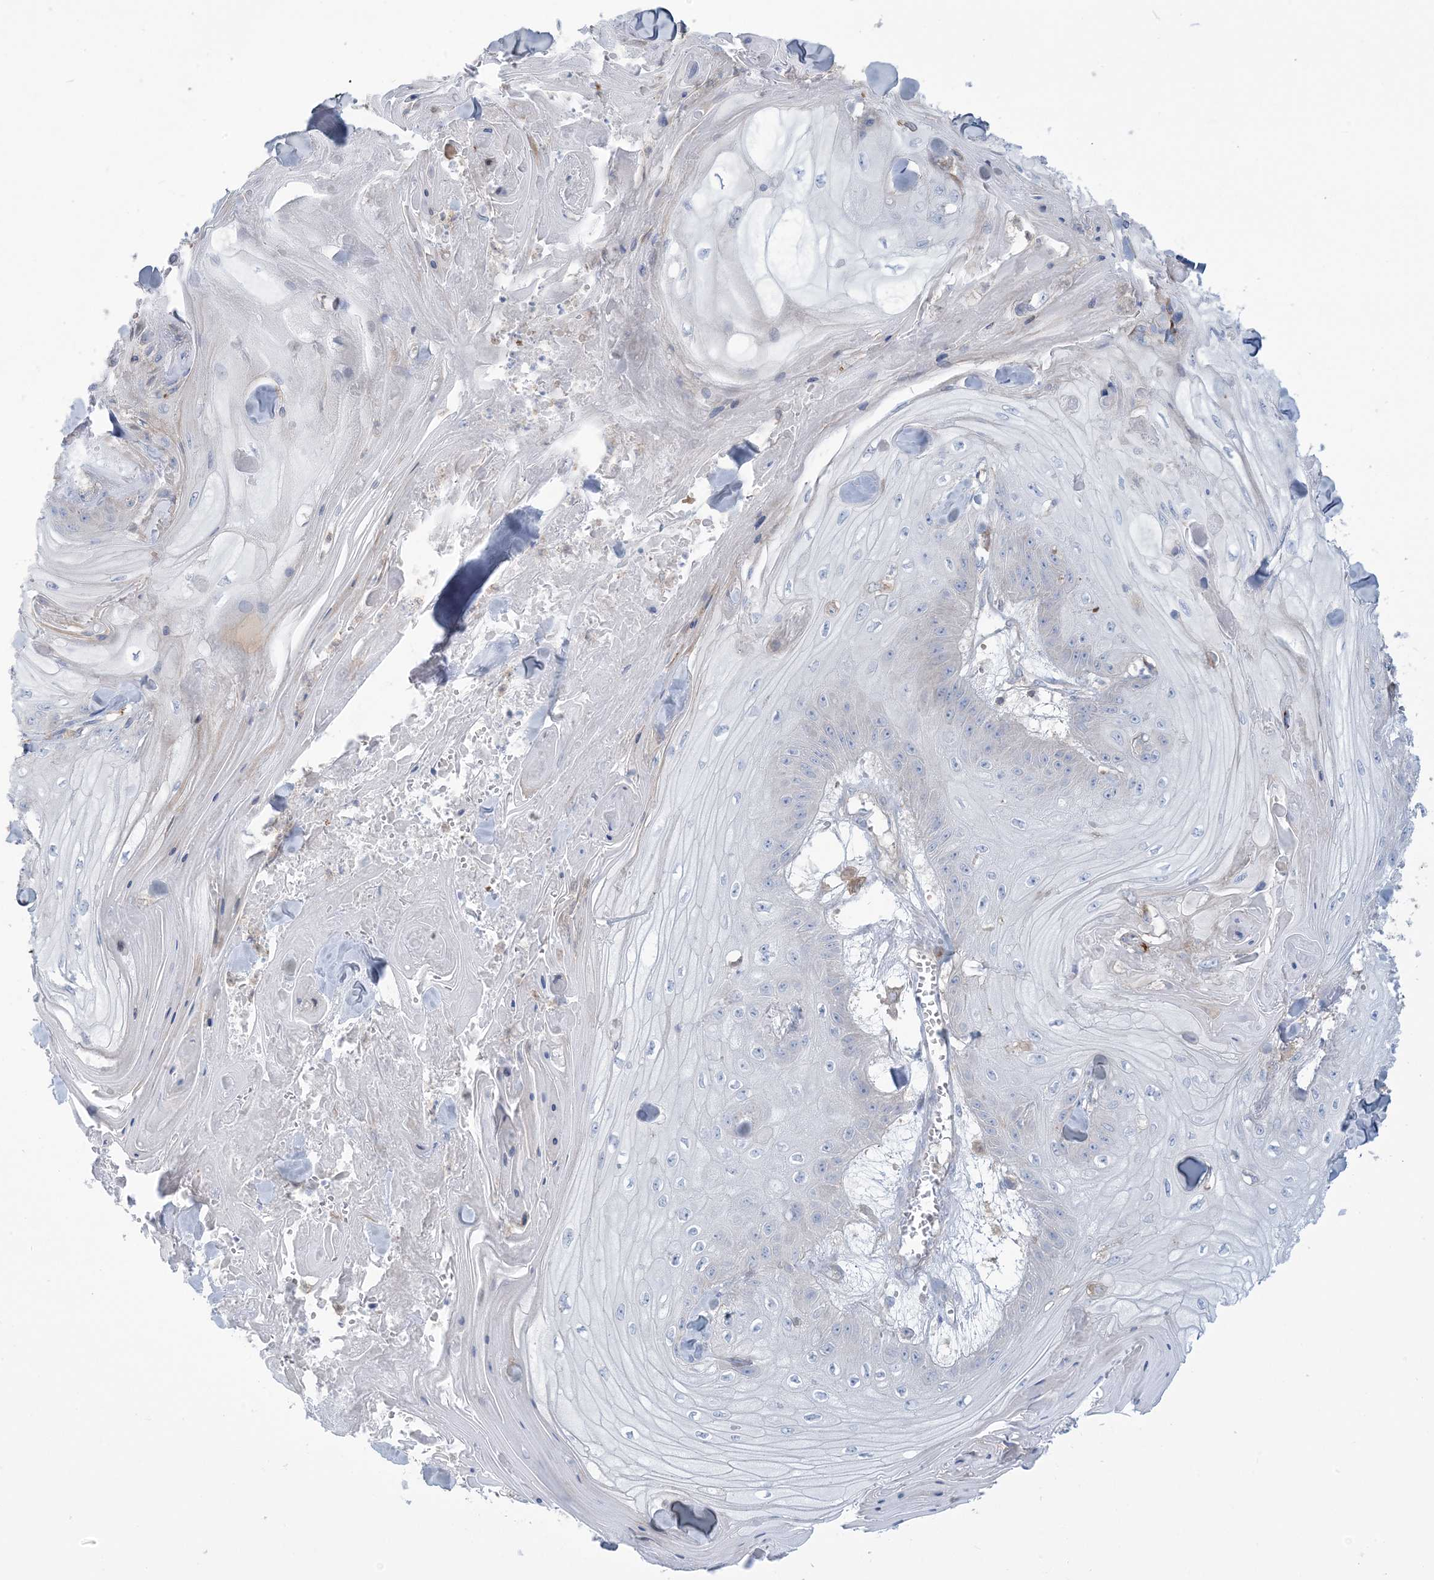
{"staining": {"intensity": "negative", "quantity": "none", "location": "none"}, "tissue": "skin cancer", "cell_type": "Tumor cells", "image_type": "cancer", "snomed": [{"axis": "morphology", "description": "Squamous cell carcinoma, NOS"}, {"axis": "topography", "description": "Skin"}], "caption": "The image reveals no staining of tumor cells in skin cancer. Nuclei are stained in blue.", "gene": "ARHGAP30", "patient": {"sex": "male", "age": 74}}